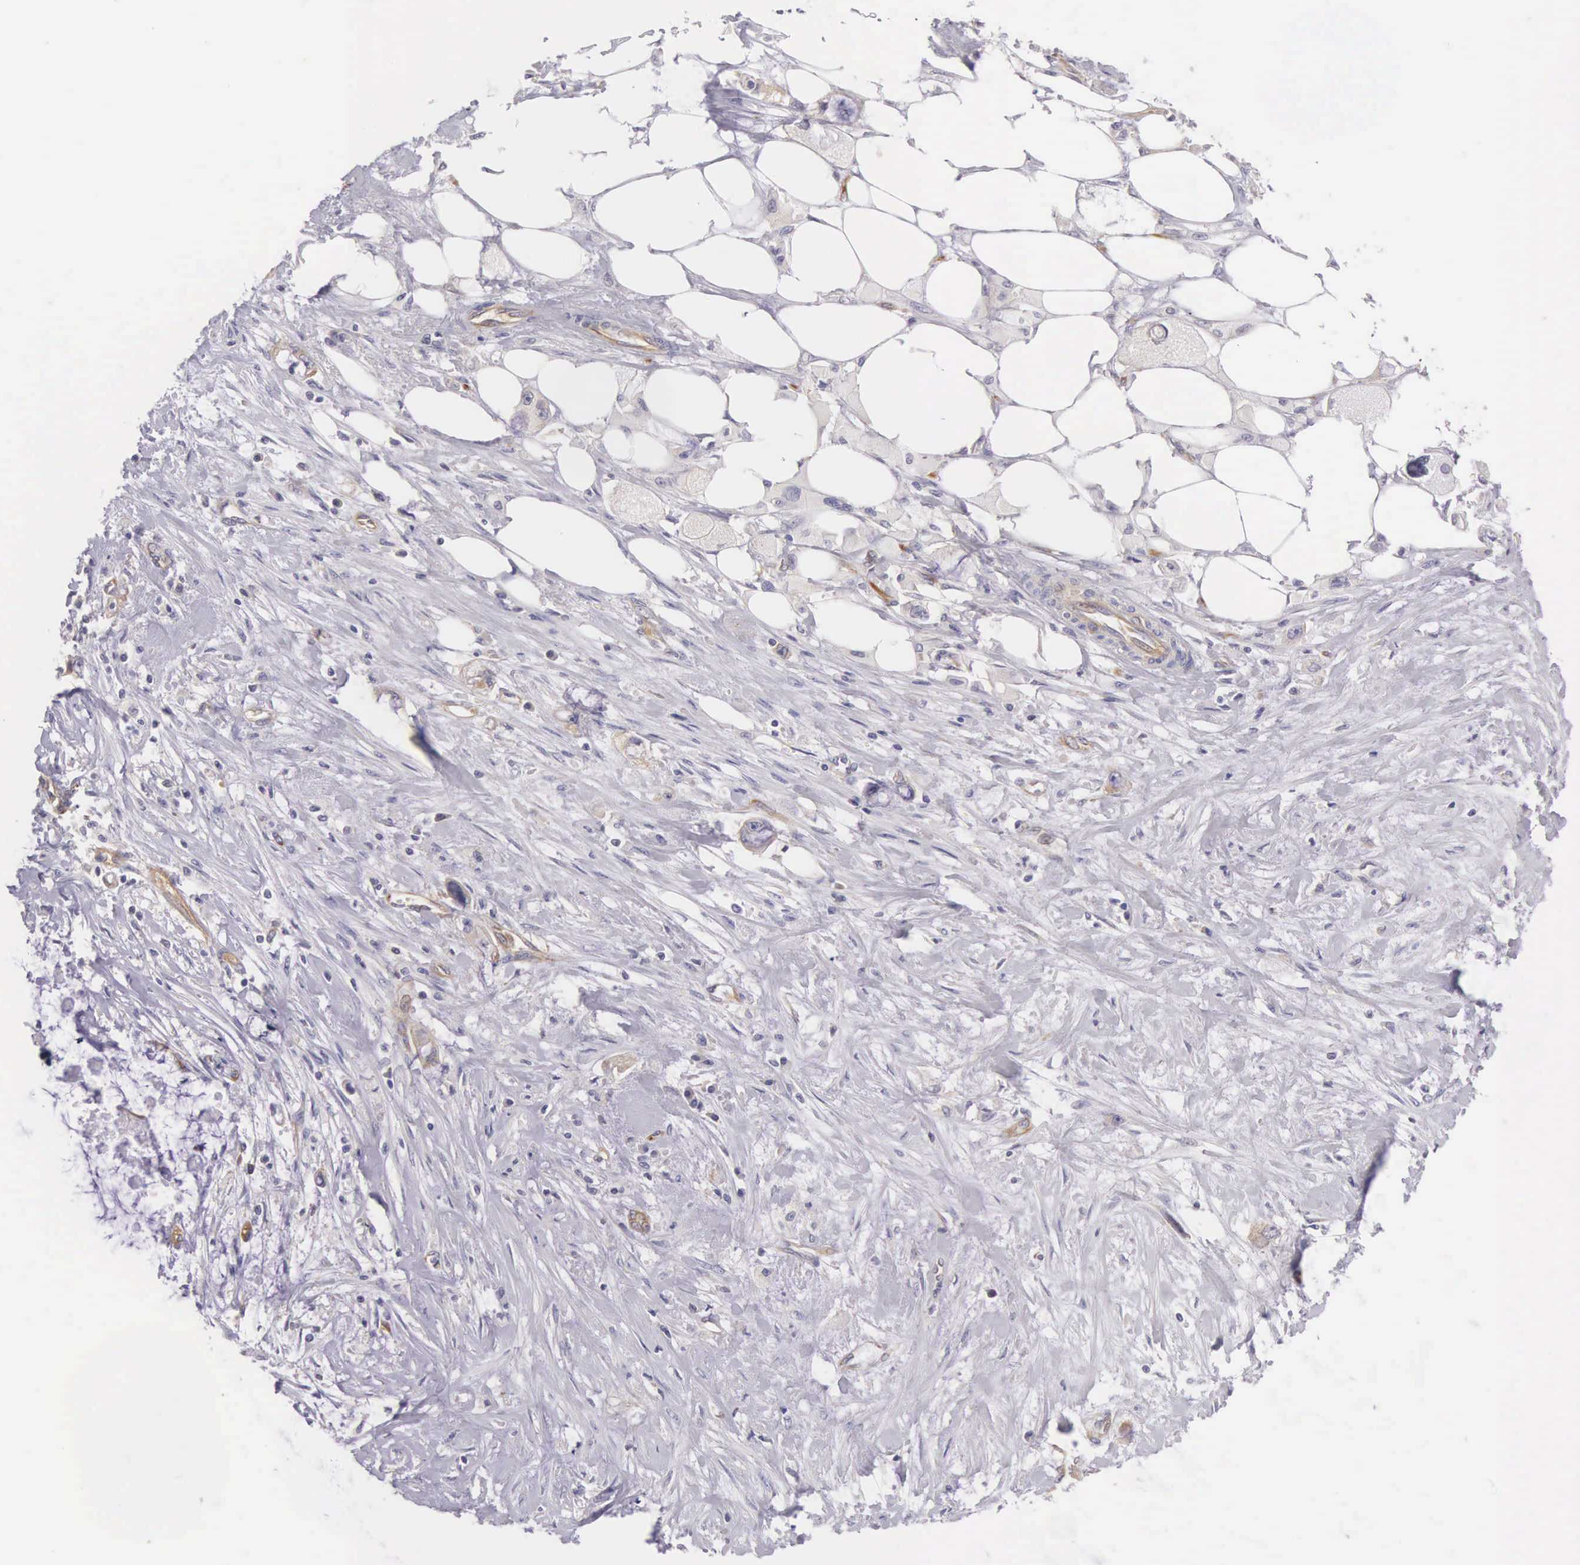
{"staining": {"intensity": "negative", "quantity": "none", "location": "none"}, "tissue": "pancreatic cancer", "cell_type": "Tumor cells", "image_type": "cancer", "snomed": [{"axis": "morphology", "description": "Adenocarcinoma, NOS"}, {"axis": "topography", "description": "Pancreas"}, {"axis": "topography", "description": "Stomach, upper"}], "caption": "Immunohistochemistry image of adenocarcinoma (pancreatic) stained for a protein (brown), which reveals no staining in tumor cells. (DAB (3,3'-diaminobenzidine) immunohistochemistry, high magnification).", "gene": "OSBPL3", "patient": {"sex": "male", "age": 77}}